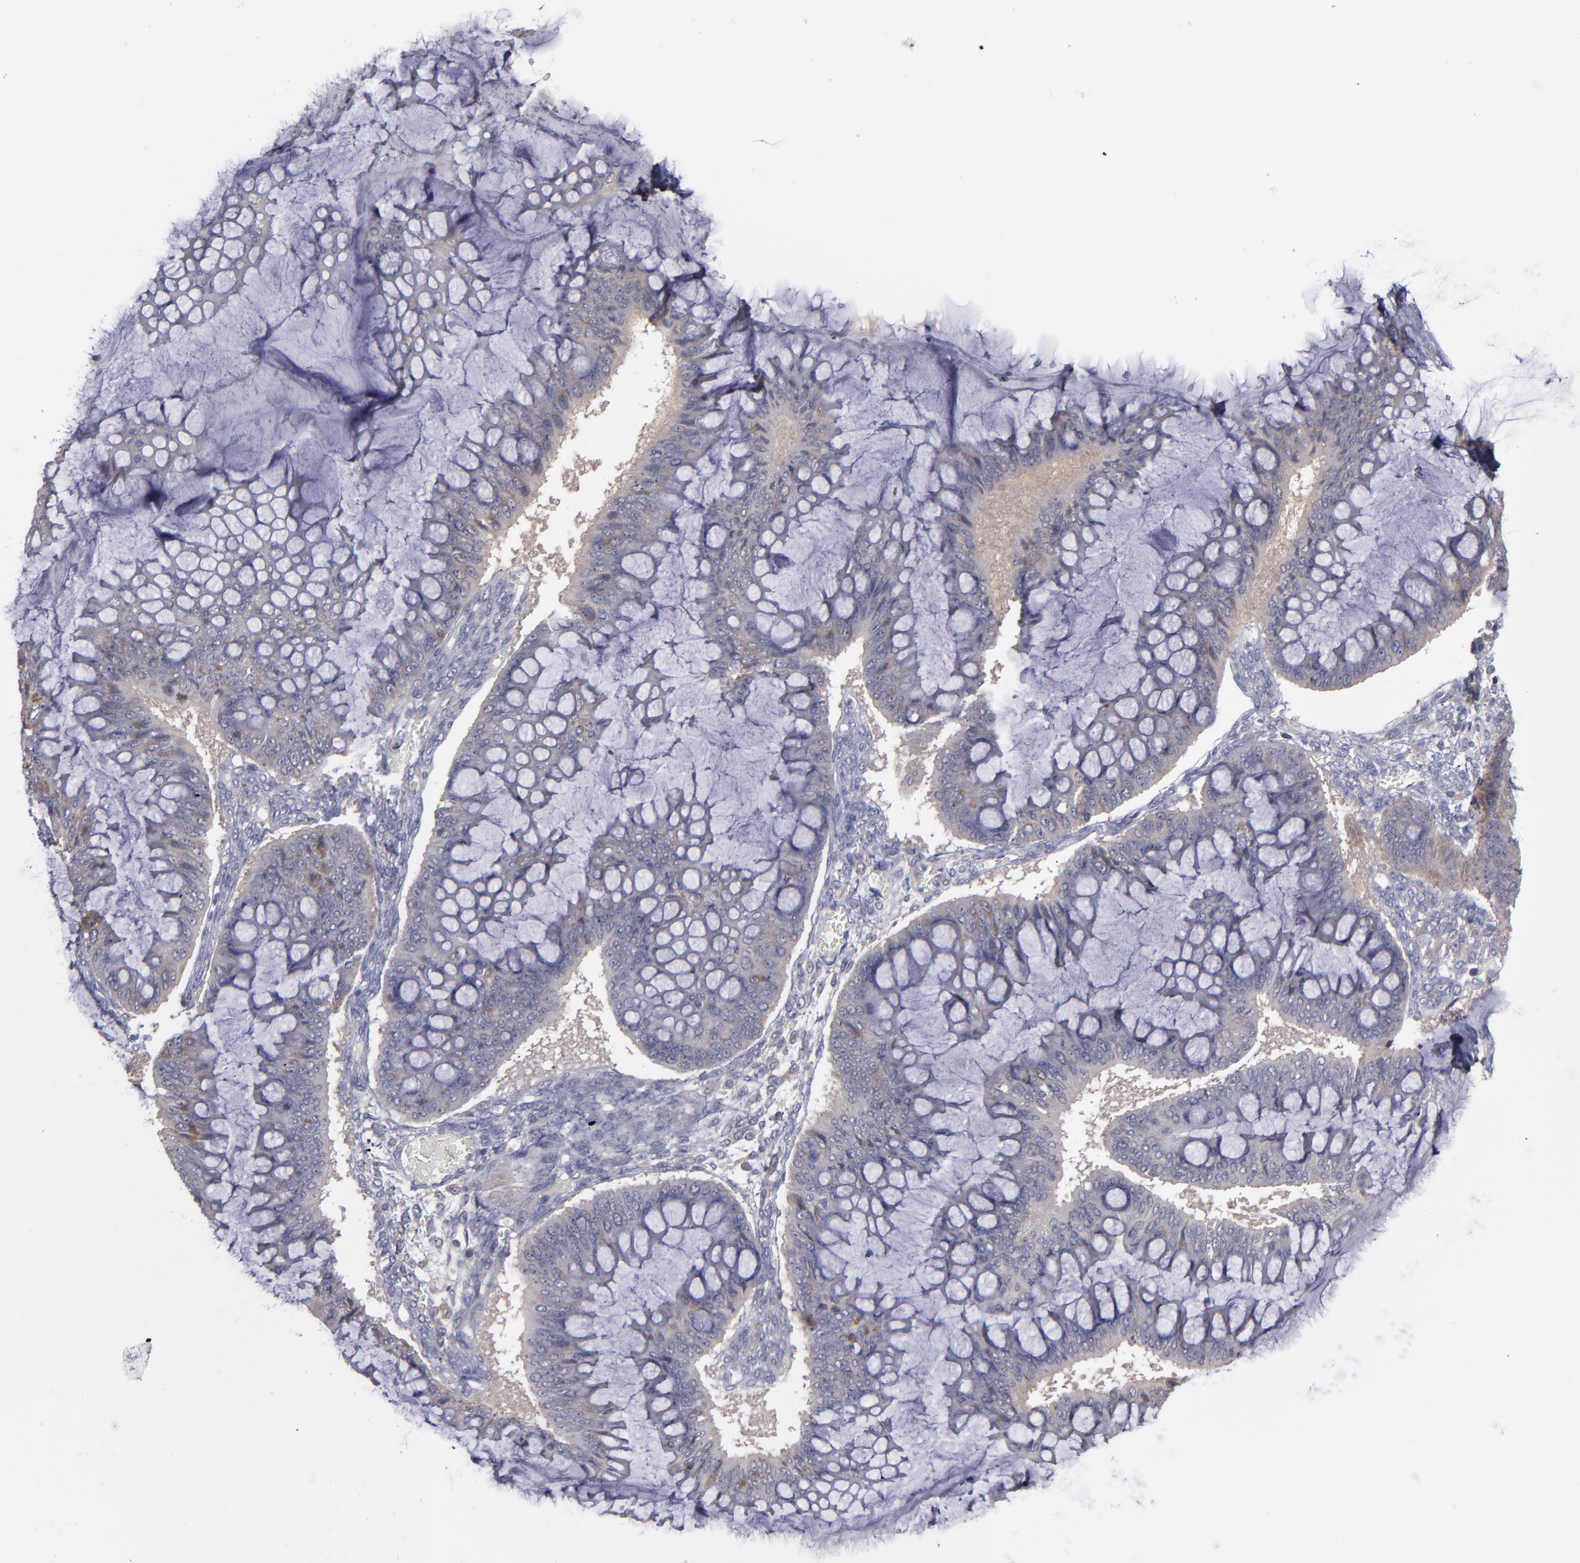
{"staining": {"intensity": "negative", "quantity": "none", "location": "none"}, "tissue": "ovarian cancer", "cell_type": "Tumor cells", "image_type": "cancer", "snomed": [{"axis": "morphology", "description": "Cystadenocarcinoma, mucinous, NOS"}, {"axis": "topography", "description": "Ovary"}], "caption": "Tumor cells show no significant expression in ovarian cancer (mucinous cystadenocarcinoma).", "gene": "MMP11", "patient": {"sex": "female", "age": 73}}